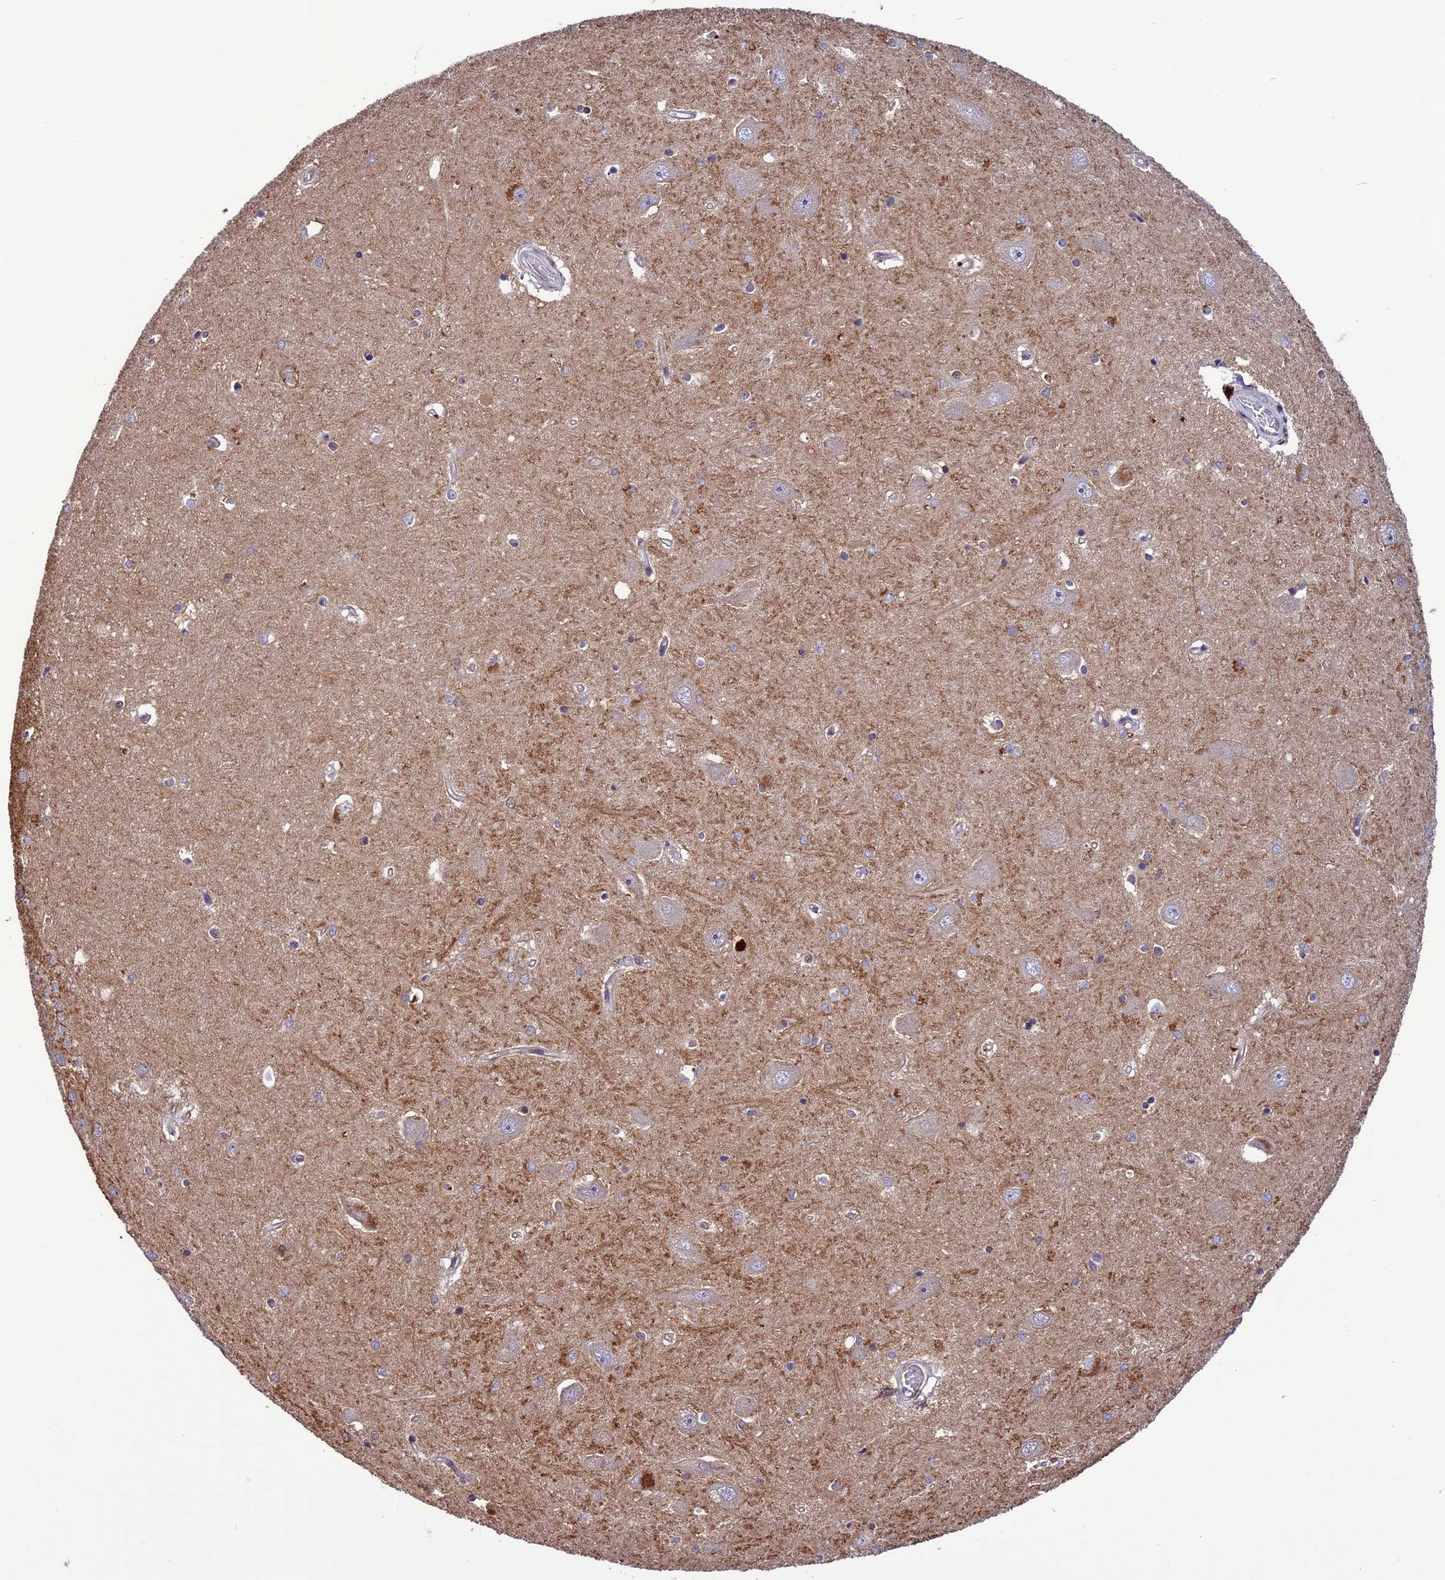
{"staining": {"intensity": "weak", "quantity": "<25%", "location": "cytoplasmic/membranous"}, "tissue": "hippocampus", "cell_type": "Glial cells", "image_type": "normal", "snomed": [{"axis": "morphology", "description": "Normal tissue, NOS"}, {"axis": "topography", "description": "Hippocampus"}], "caption": "This is a micrograph of immunohistochemistry (IHC) staining of benign hippocampus, which shows no staining in glial cells.", "gene": "C3orf70", "patient": {"sex": "male", "age": 45}}